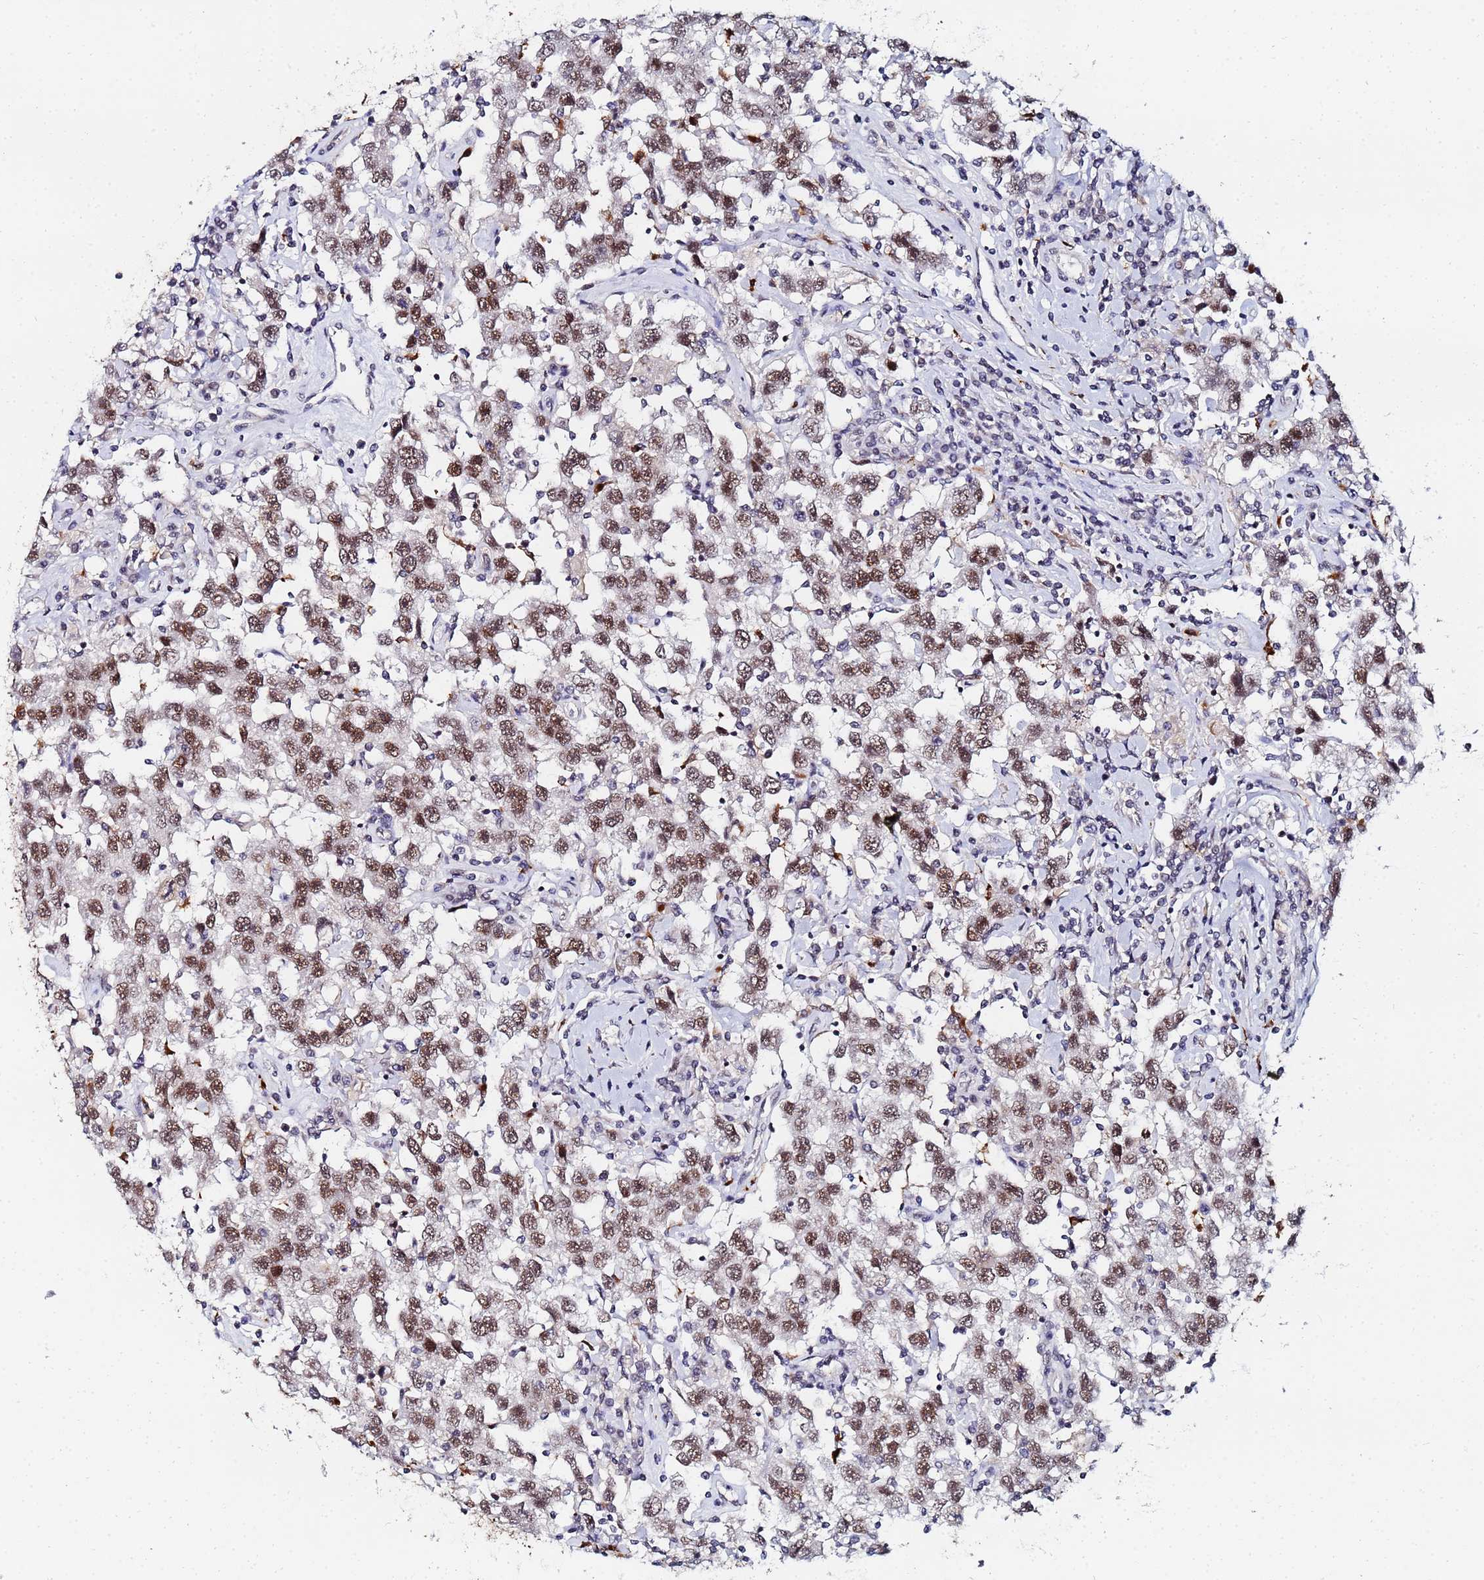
{"staining": {"intensity": "moderate", "quantity": ">75%", "location": "nuclear"}, "tissue": "testis cancer", "cell_type": "Tumor cells", "image_type": "cancer", "snomed": [{"axis": "morphology", "description": "Seminoma, NOS"}, {"axis": "topography", "description": "Testis"}], "caption": "Tumor cells demonstrate medium levels of moderate nuclear staining in about >75% of cells in human testis cancer. The staining is performed using DAB brown chromogen to label protein expression. The nuclei are counter-stained blue using hematoxylin.", "gene": "MTCL1", "patient": {"sex": "male", "age": 41}}